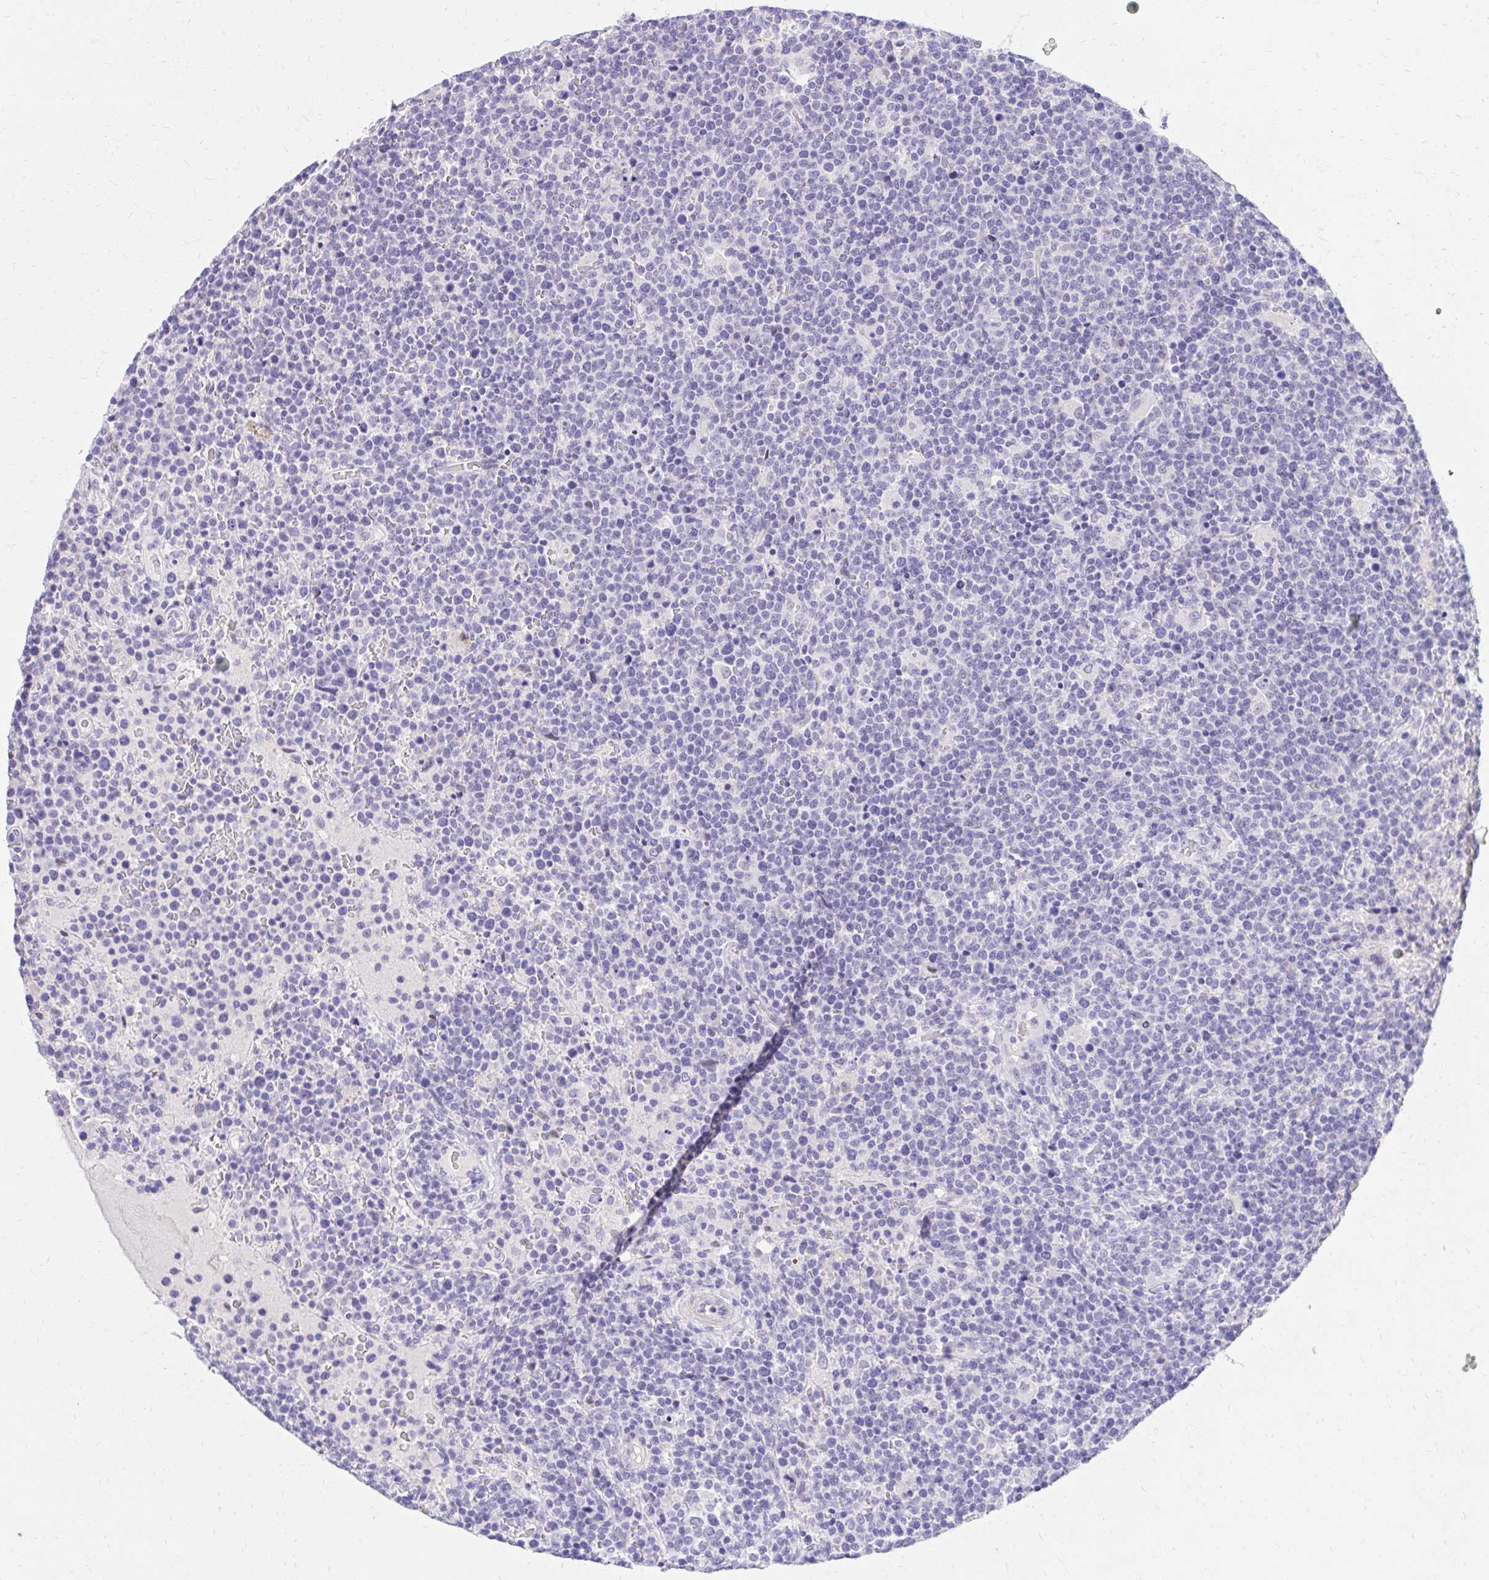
{"staining": {"intensity": "negative", "quantity": "none", "location": "none"}, "tissue": "lymphoma", "cell_type": "Tumor cells", "image_type": "cancer", "snomed": [{"axis": "morphology", "description": "Malignant lymphoma, non-Hodgkin's type, High grade"}, {"axis": "topography", "description": "Lymph node"}], "caption": "High power microscopy photomicrograph of an IHC photomicrograph of high-grade malignant lymphoma, non-Hodgkin's type, revealing no significant staining in tumor cells.", "gene": "KLK1", "patient": {"sex": "male", "age": 61}}